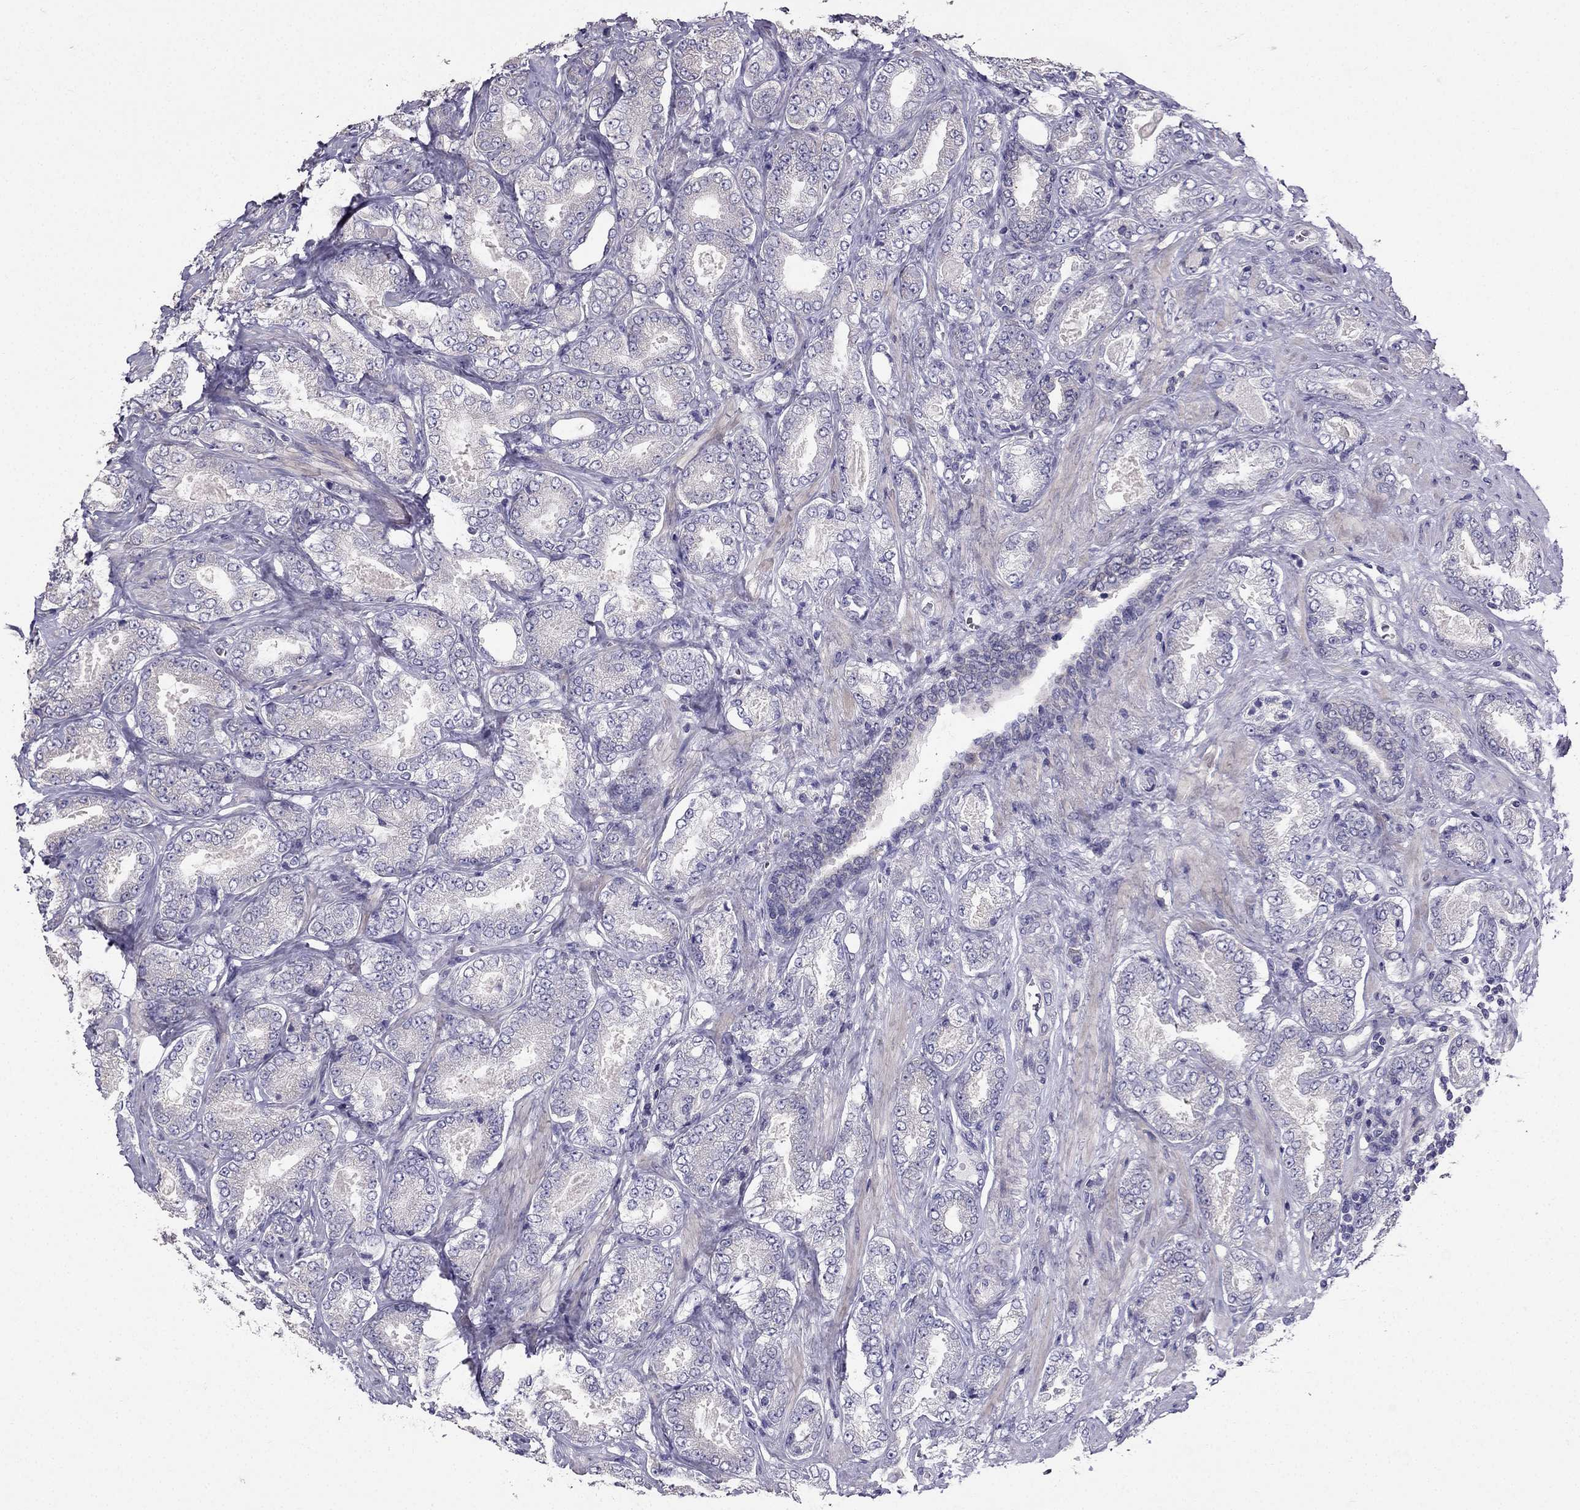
{"staining": {"intensity": "negative", "quantity": "none", "location": "none"}, "tissue": "prostate cancer", "cell_type": "Tumor cells", "image_type": "cancer", "snomed": [{"axis": "morphology", "description": "Adenocarcinoma, NOS"}, {"axis": "topography", "description": "Prostate"}], "caption": "DAB immunohistochemical staining of human prostate cancer (adenocarcinoma) shows no significant staining in tumor cells. (DAB immunohistochemistry with hematoxylin counter stain).", "gene": "AS3MT", "patient": {"sex": "male", "age": 64}}